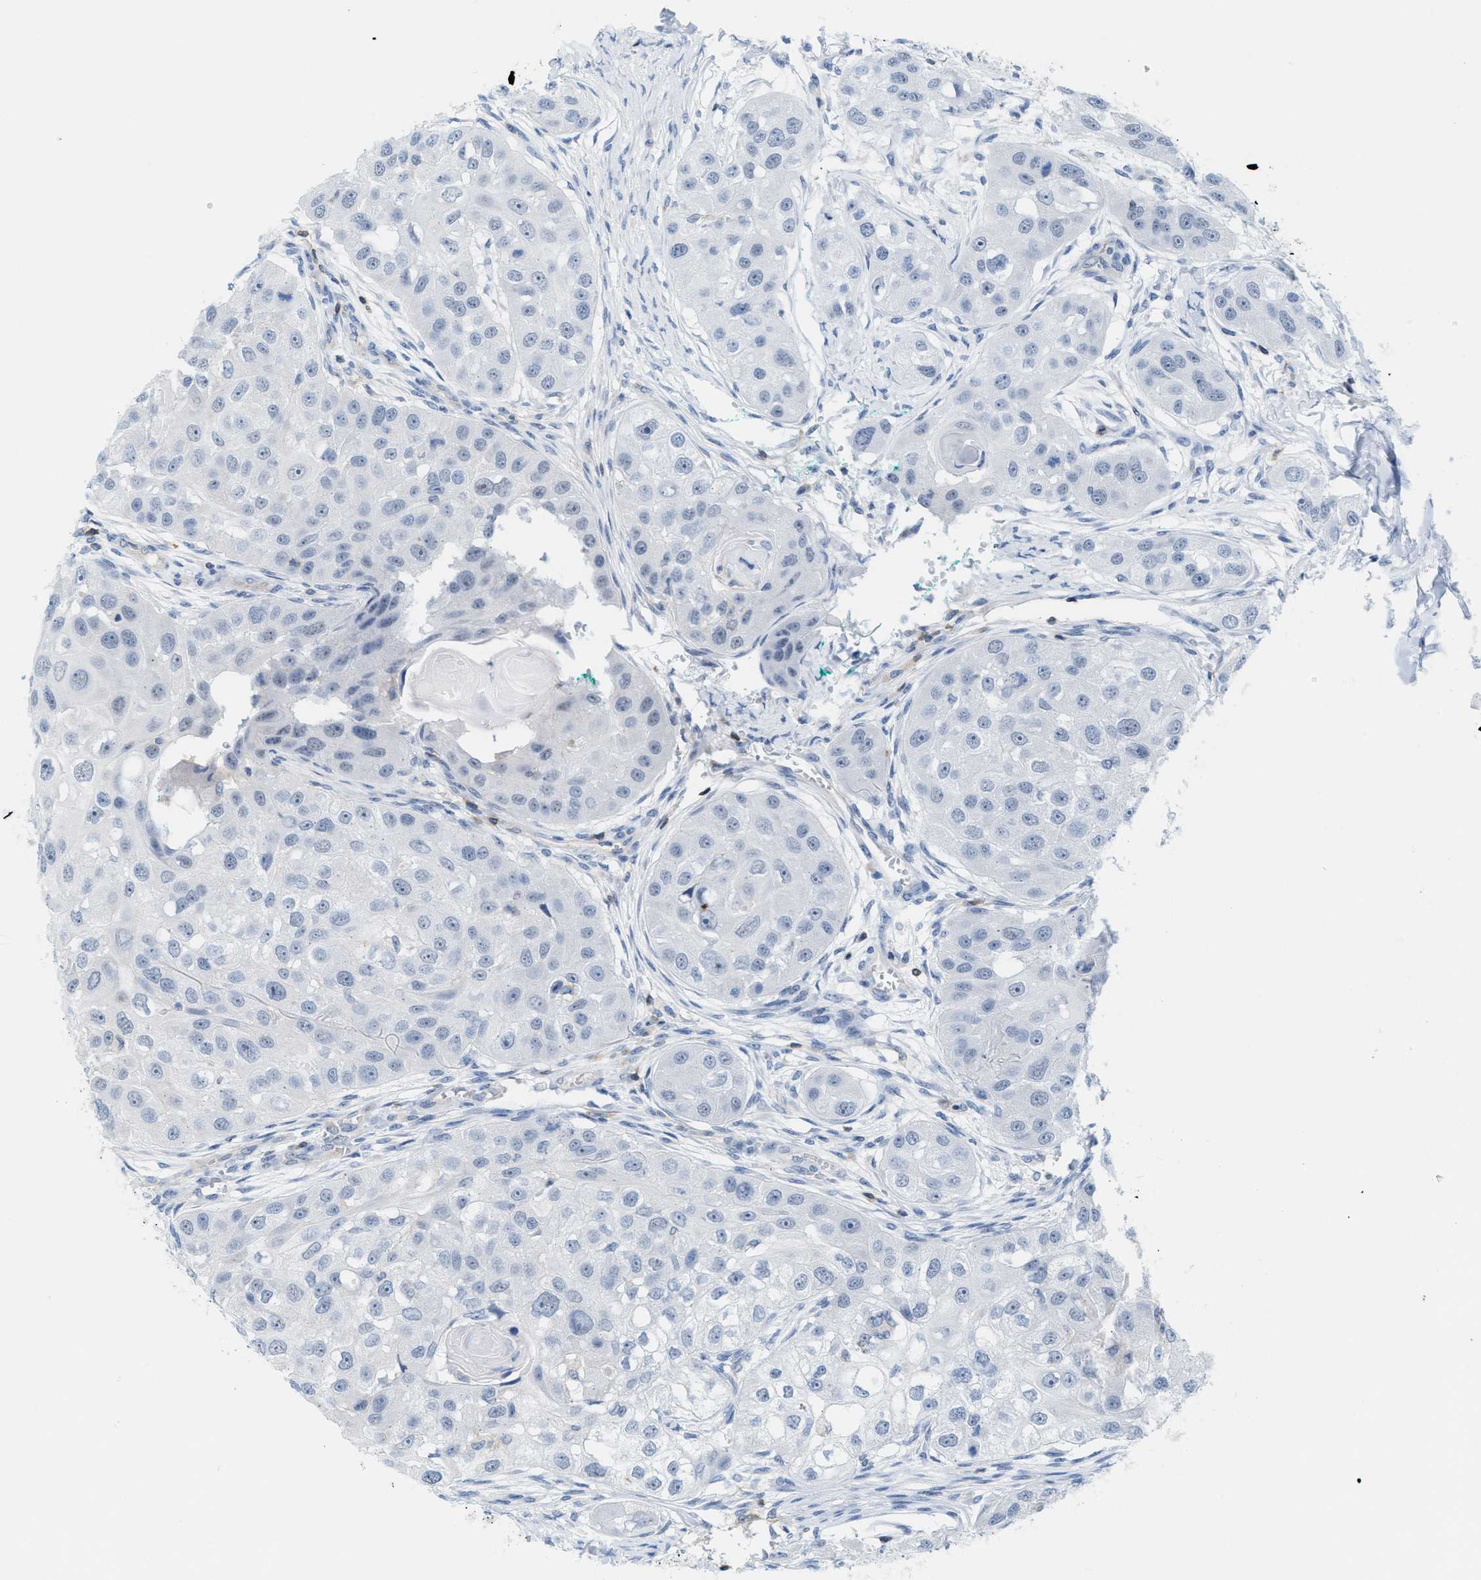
{"staining": {"intensity": "negative", "quantity": "none", "location": "none"}, "tissue": "head and neck cancer", "cell_type": "Tumor cells", "image_type": "cancer", "snomed": [{"axis": "morphology", "description": "Normal tissue, NOS"}, {"axis": "morphology", "description": "Squamous cell carcinoma, NOS"}, {"axis": "topography", "description": "Skeletal muscle"}, {"axis": "topography", "description": "Head-Neck"}], "caption": "Immunohistochemistry (IHC) of human head and neck squamous cell carcinoma shows no positivity in tumor cells.", "gene": "IL16", "patient": {"sex": "male", "age": 51}}